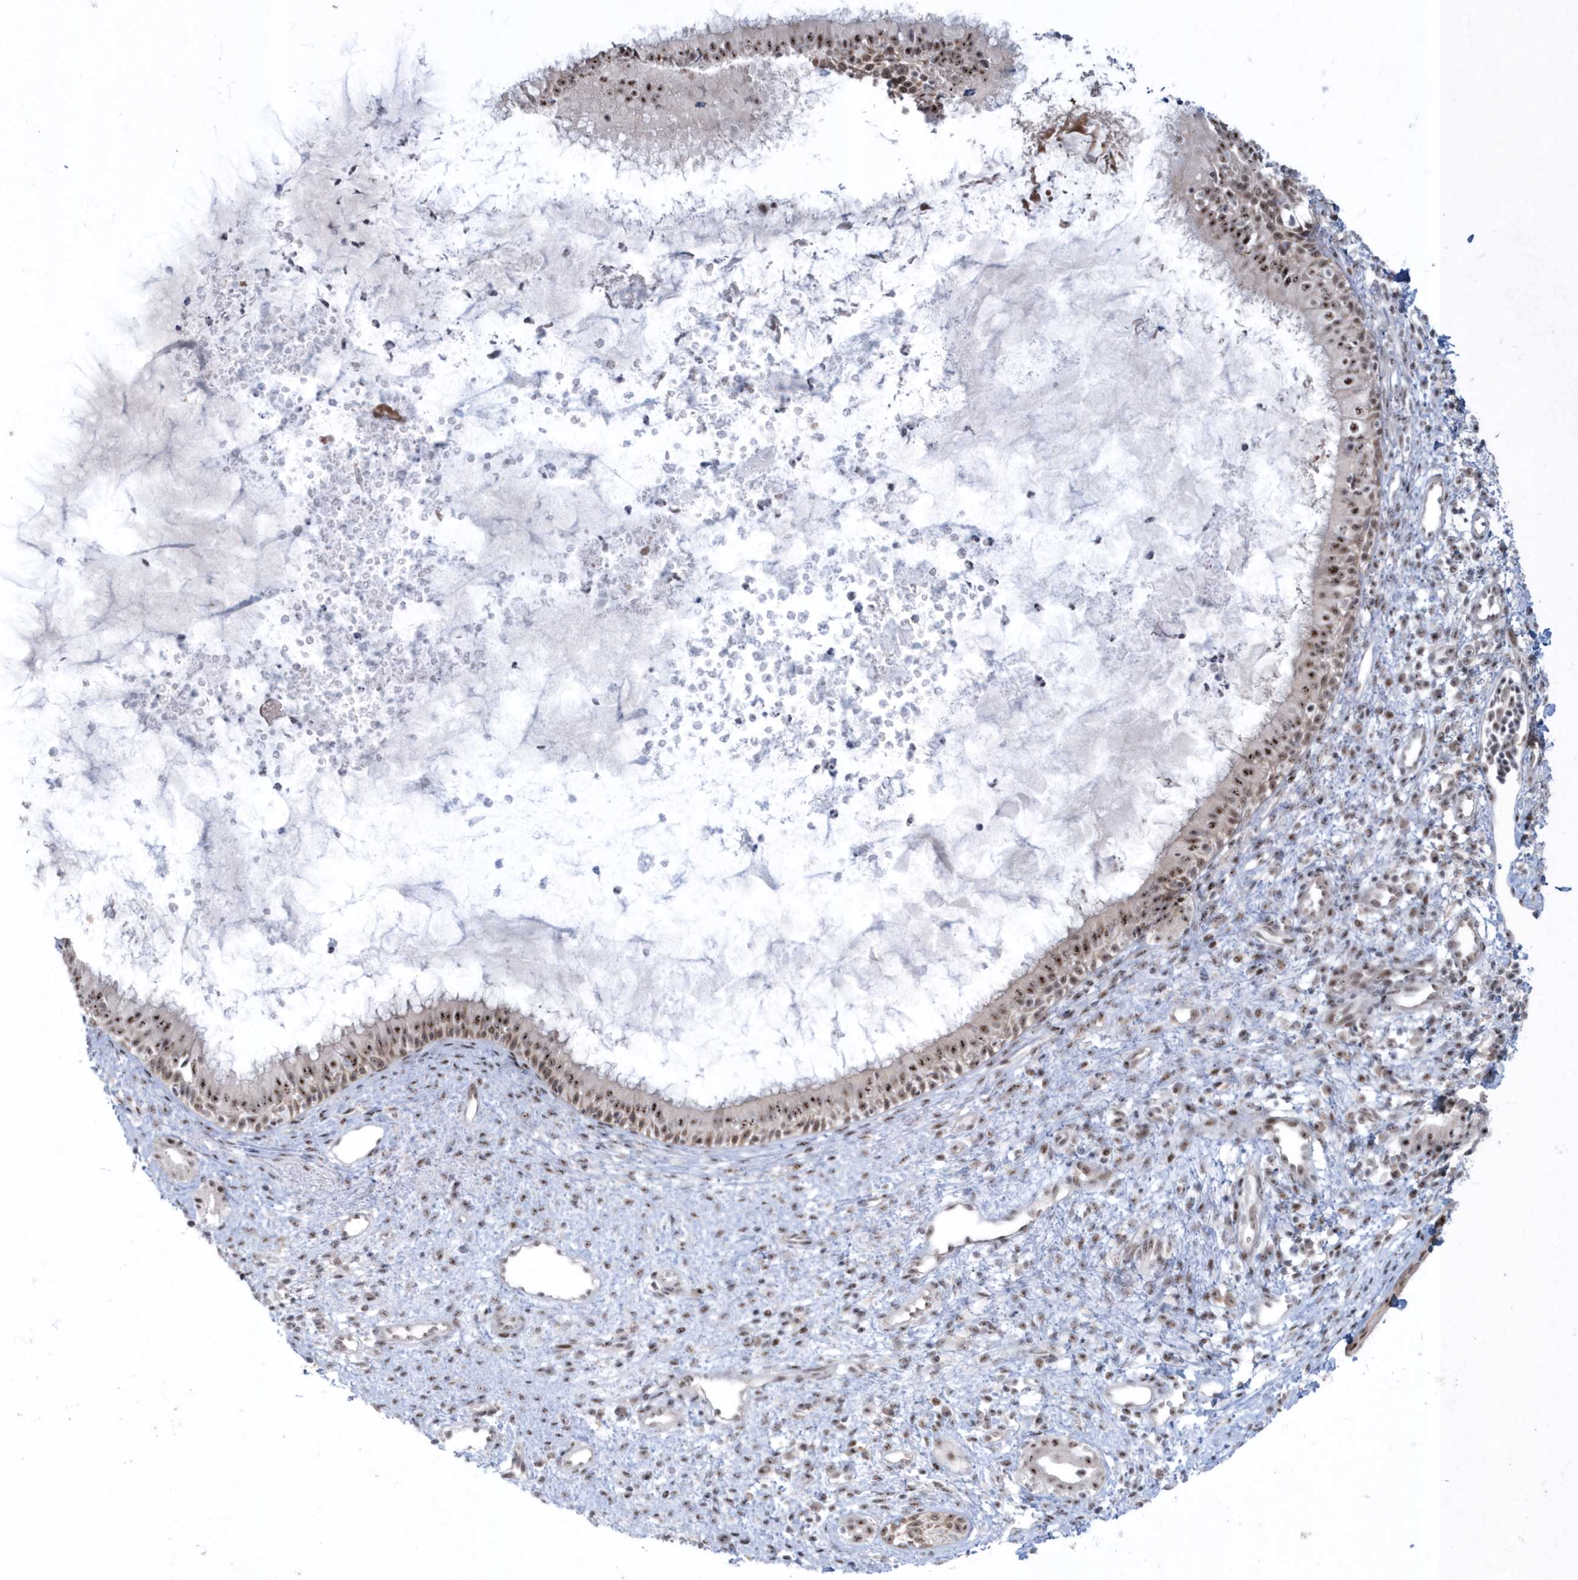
{"staining": {"intensity": "moderate", "quantity": ">75%", "location": "nuclear"}, "tissue": "nasopharynx", "cell_type": "Respiratory epithelial cells", "image_type": "normal", "snomed": [{"axis": "morphology", "description": "Normal tissue, NOS"}, {"axis": "topography", "description": "Nasopharynx"}], "caption": "Brown immunohistochemical staining in unremarkable human nasopharynx displays moderate nuclear staining in approximately >75% of respiratory epithelial cells.", "gene": "KDM6B", "patient": {"sex": "male", "age": 22}}